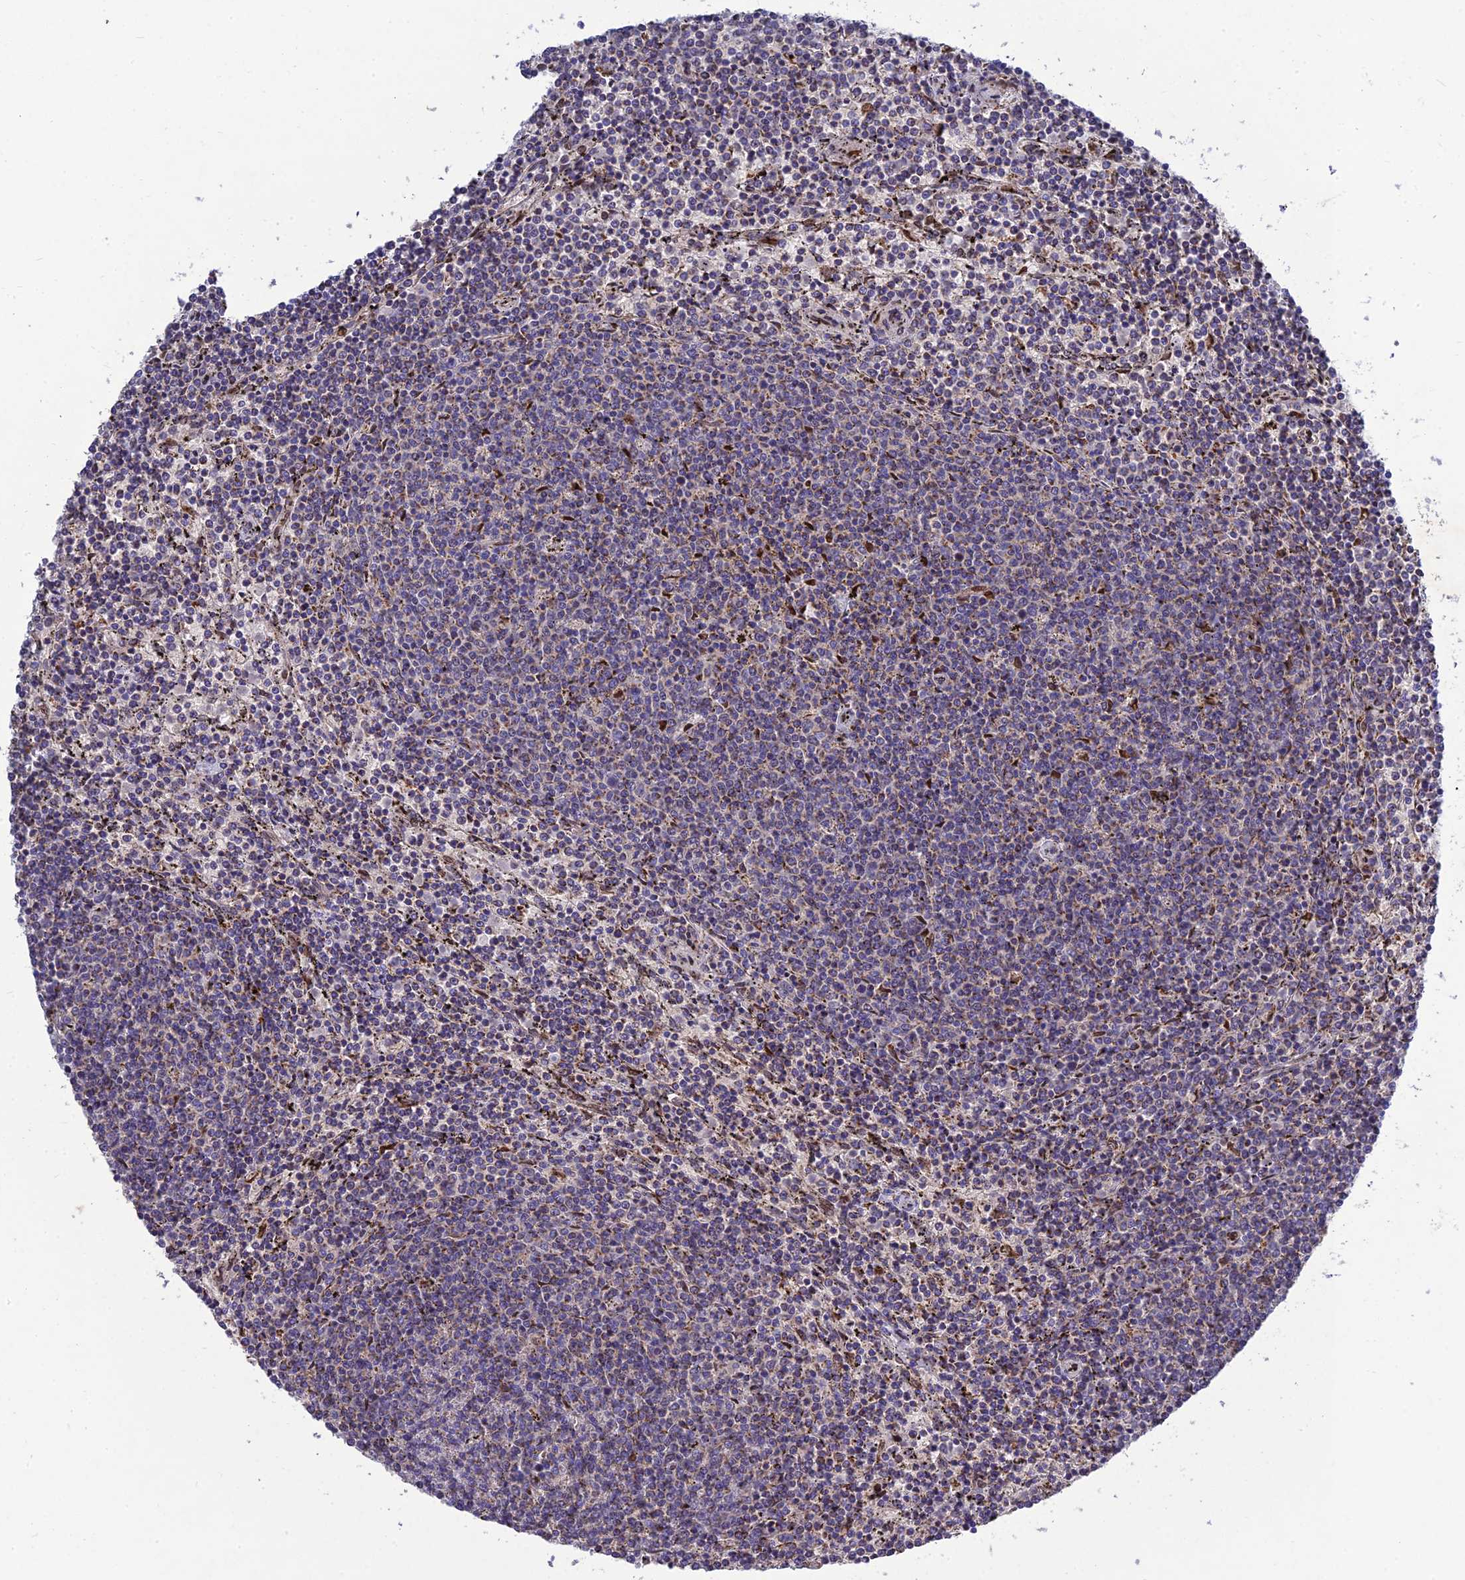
{"staining": {"intensity": "negative", "quantity": "none", "location": "none"}, "tissue": "lymphoma", "cell_type": "Tumor cells", "image_type": "cancer", "snomed": [{"axis": "morphology", "description": "Malignant lymphoma, non-Hodgkin's type, Low grade"}, {"axis": "topography", "description": "Spleen"}], "caption": "Tumor cells are negative for protein expression in human malignant lymphoma, non-Hodgkin's type (low-grade). (DAB immunohistochemistry (IHC) with hematoxylin counter stain).", "gene": "MGAT2", "patient": {"sex": "female", "age": 50}}